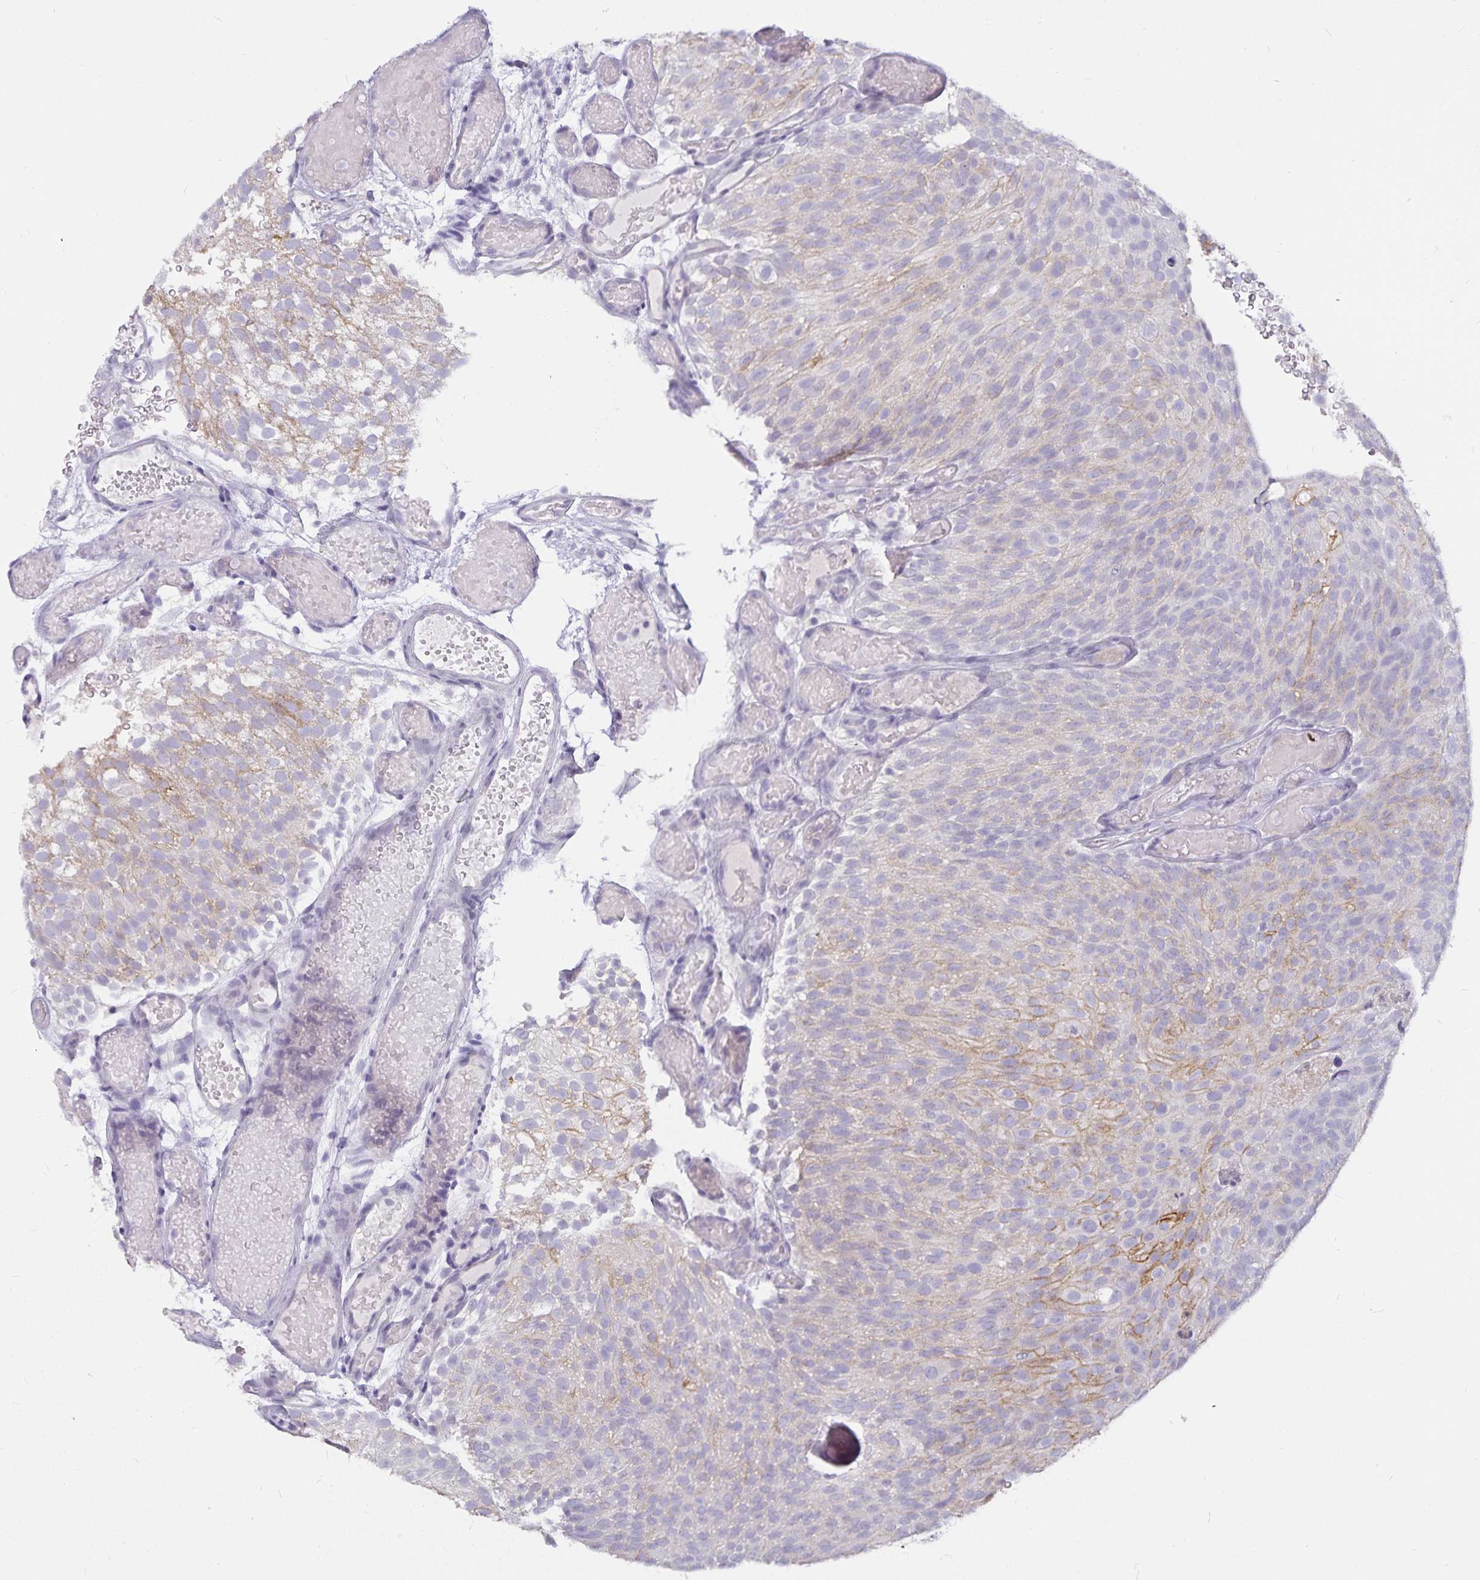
{"staining": {"intensity": "weak", "quantity": "<25%", "location": "cytoplasmic/membranous"}, "tissue": "urothelial cancer", "cell_type": "Tumor cells", "image_type": "cancer", "snomed": [{"axis": "morphology", "description": "Urothelial carcinoma, Low grade"}, {"axis": "topography", "description": "Urinary bladder"}], "caption": "IHC photomicrograph of human low-grade urothelial carcinoma stained for a protein (brown), which shows no positivity in tumor cells.", "gene": "CA12", "patient": {"sex": "male", "age": 78}}